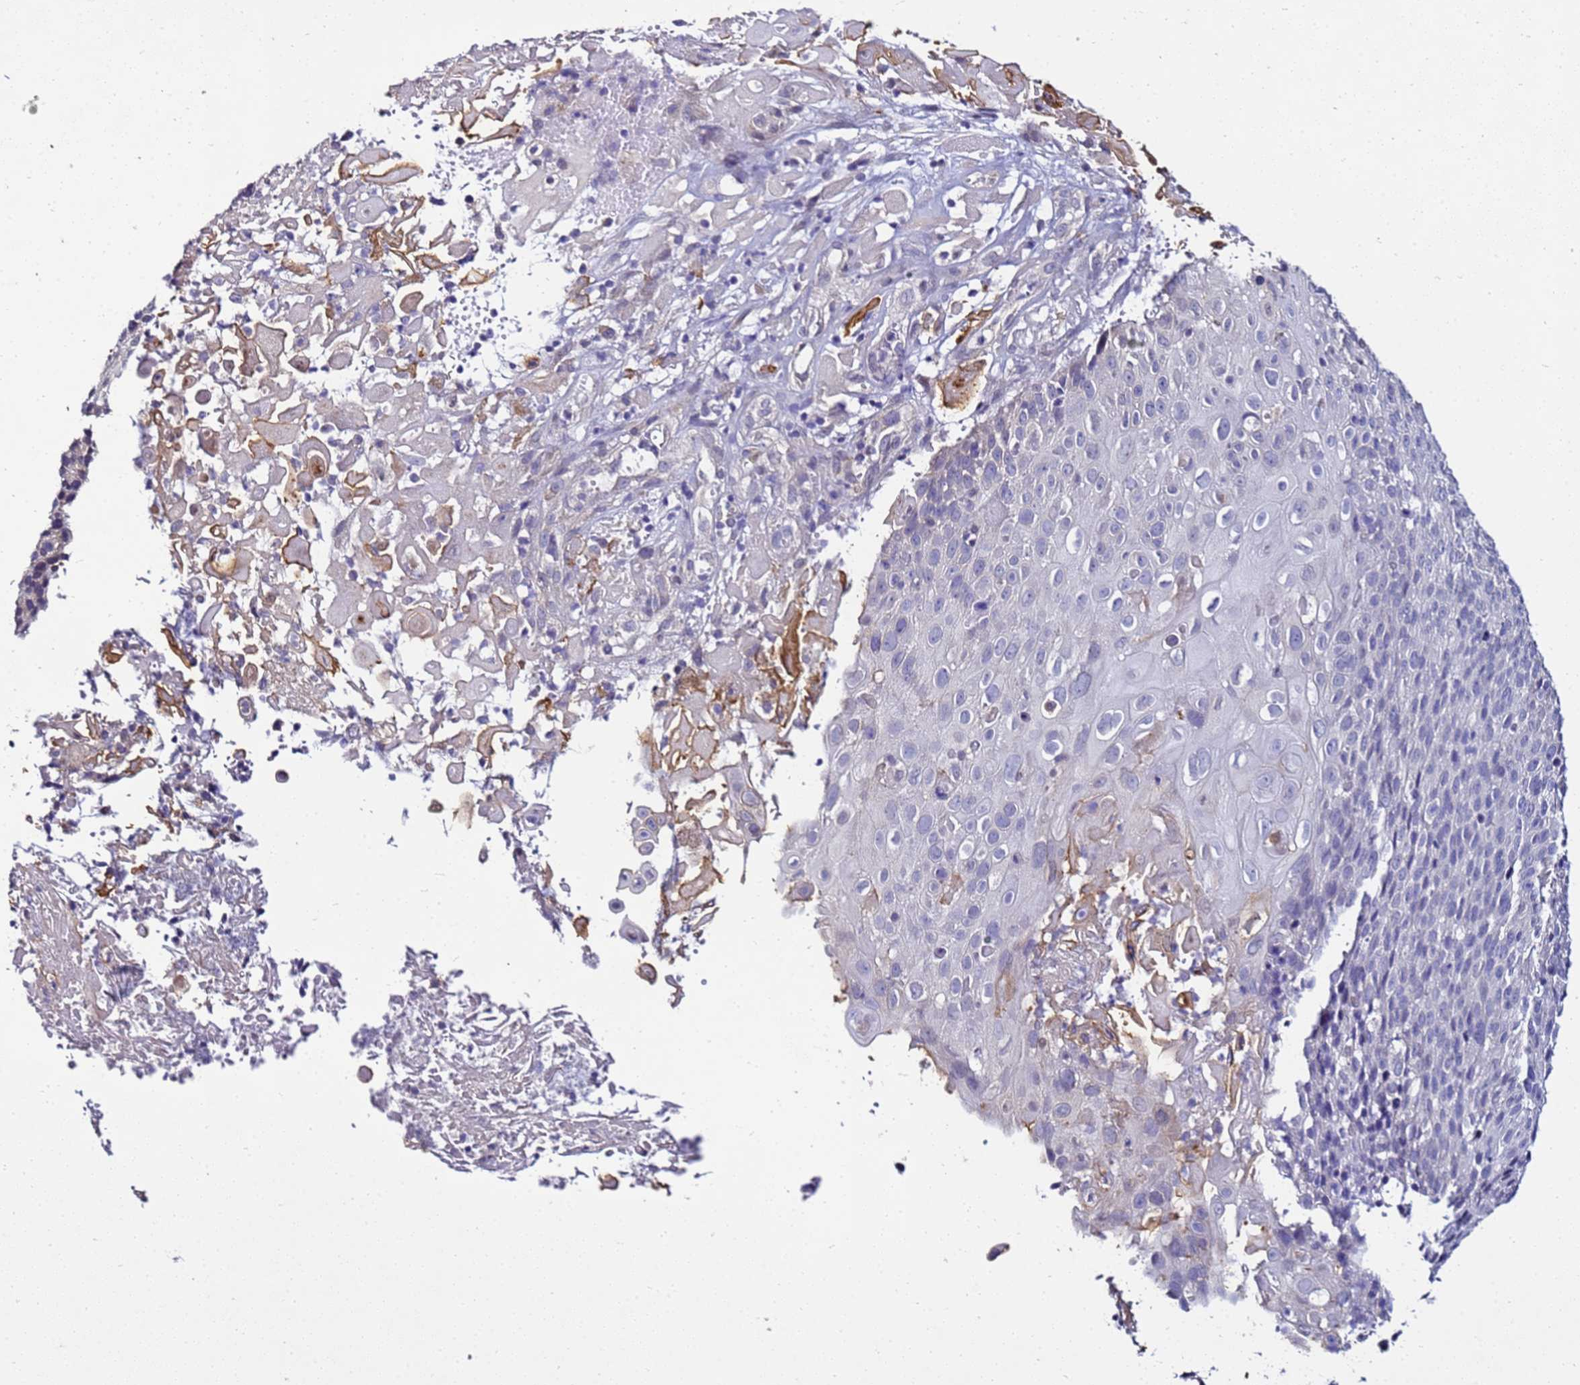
{"staining": {"intensity": "negative", "quantity": "none", "location": "none"}, "tissue": "cervical cancer", "cell_type": "Tumor cells", "image_type": "cancer", "snomed": [{"axis": "morphology", "description": "Squamous cell carcinoma, NOS"}, {"axis": "topography", "description": "Cervix"}], "caption": "Image shows no protein staining in tumor cells of cervical cancer tissue.", "gene": "FAM166B", "patient": {"sex": "female", "age": 74}}